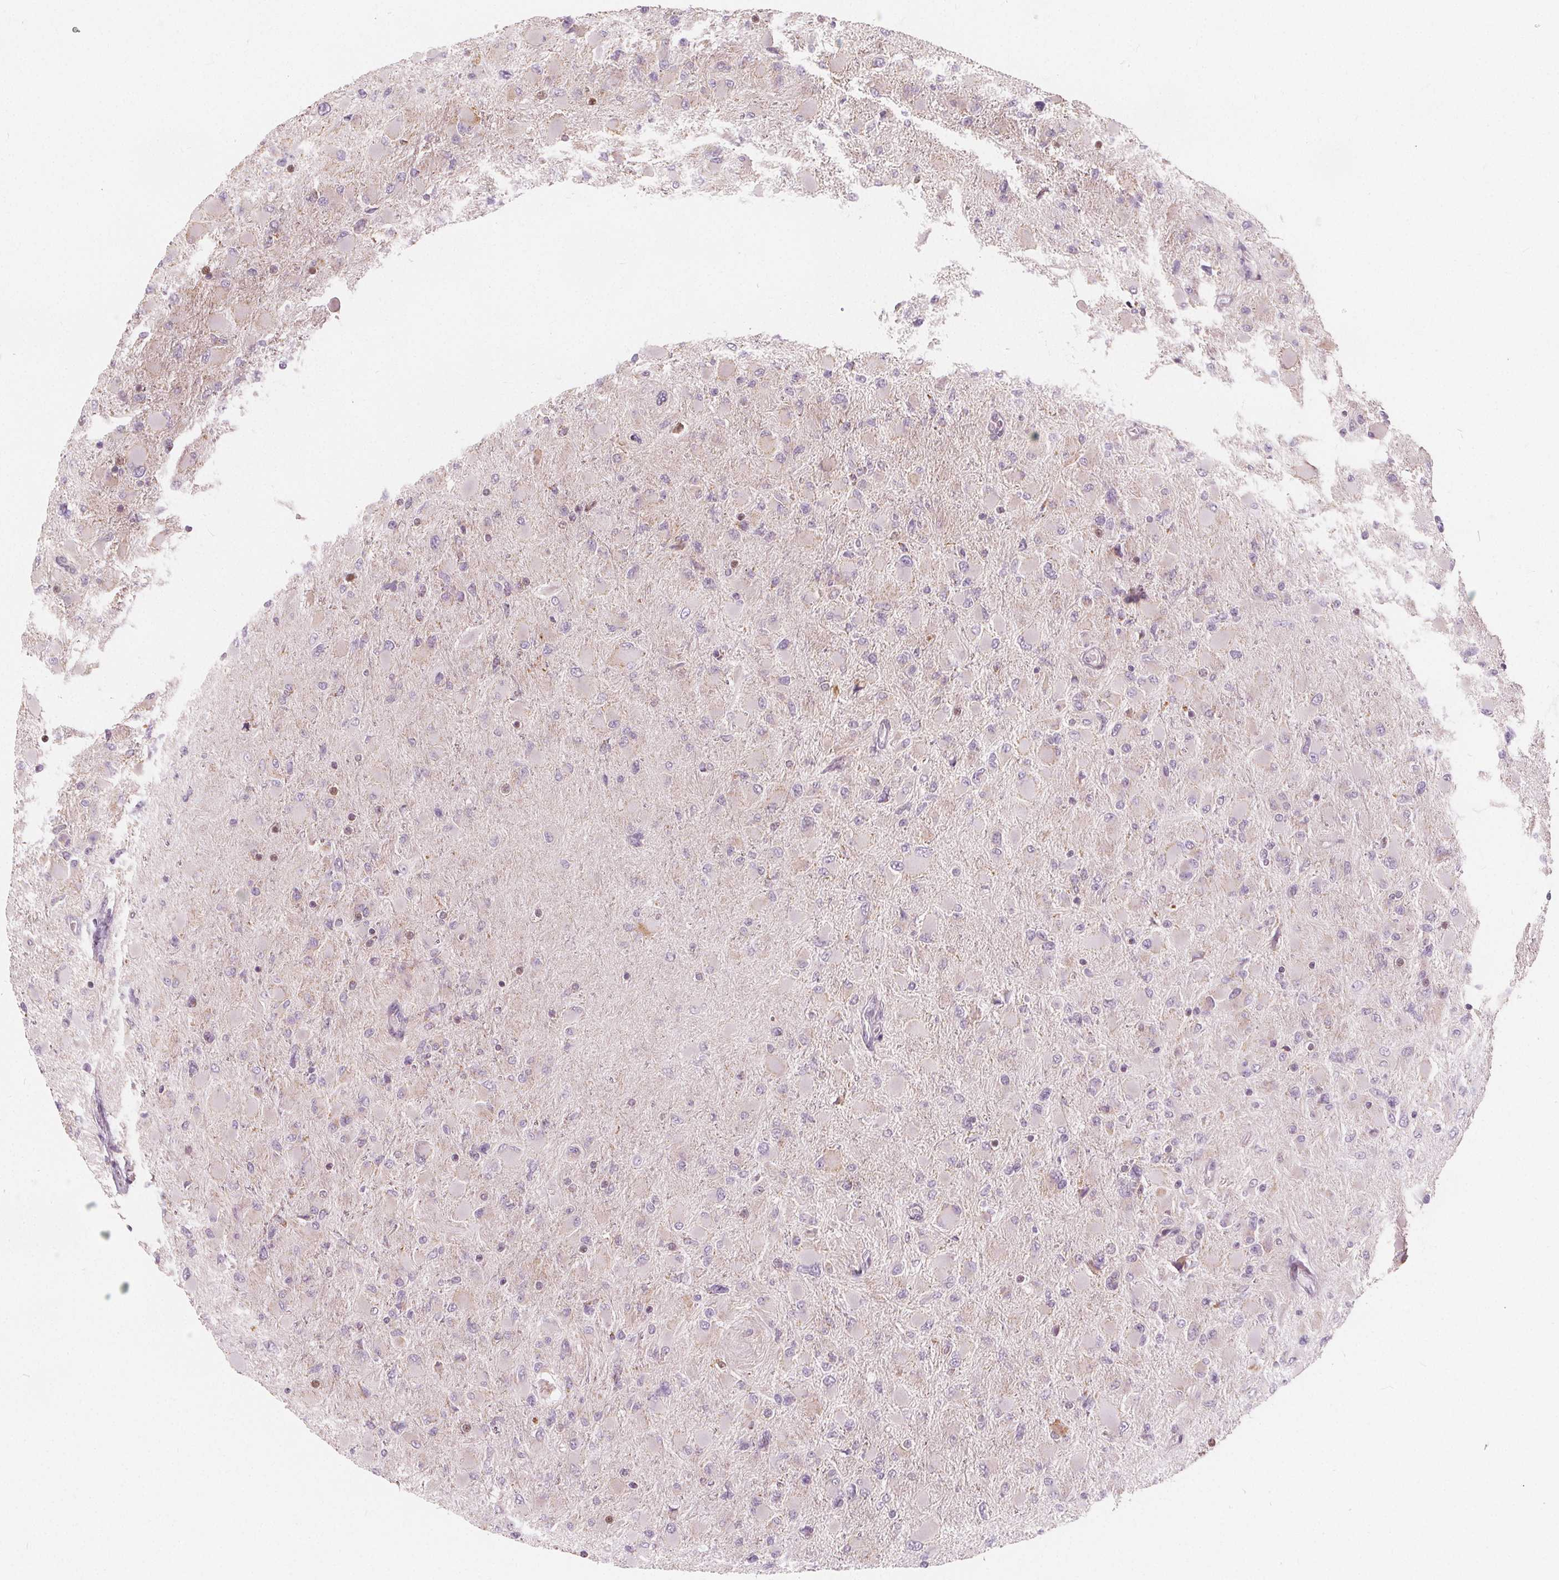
{"staining": {"intensity": "negative", "quantity": "none", "location": "none"}, "tissue": "glioma", "cell_type": "Tumor cells", "image_type": "cancer", "snomed": [{"axis": "morphology", "description": "Glioma, malignant, High grade"}, {"axis": "topography", "description": "Cerebral cortex"}], "caption": "This is a histopathology image of immunohistochemistry staining of glioma, which shows no expression in tumor cells.", "gene": "NUP210L", "patient": {"sex": "female", "age": 36}}